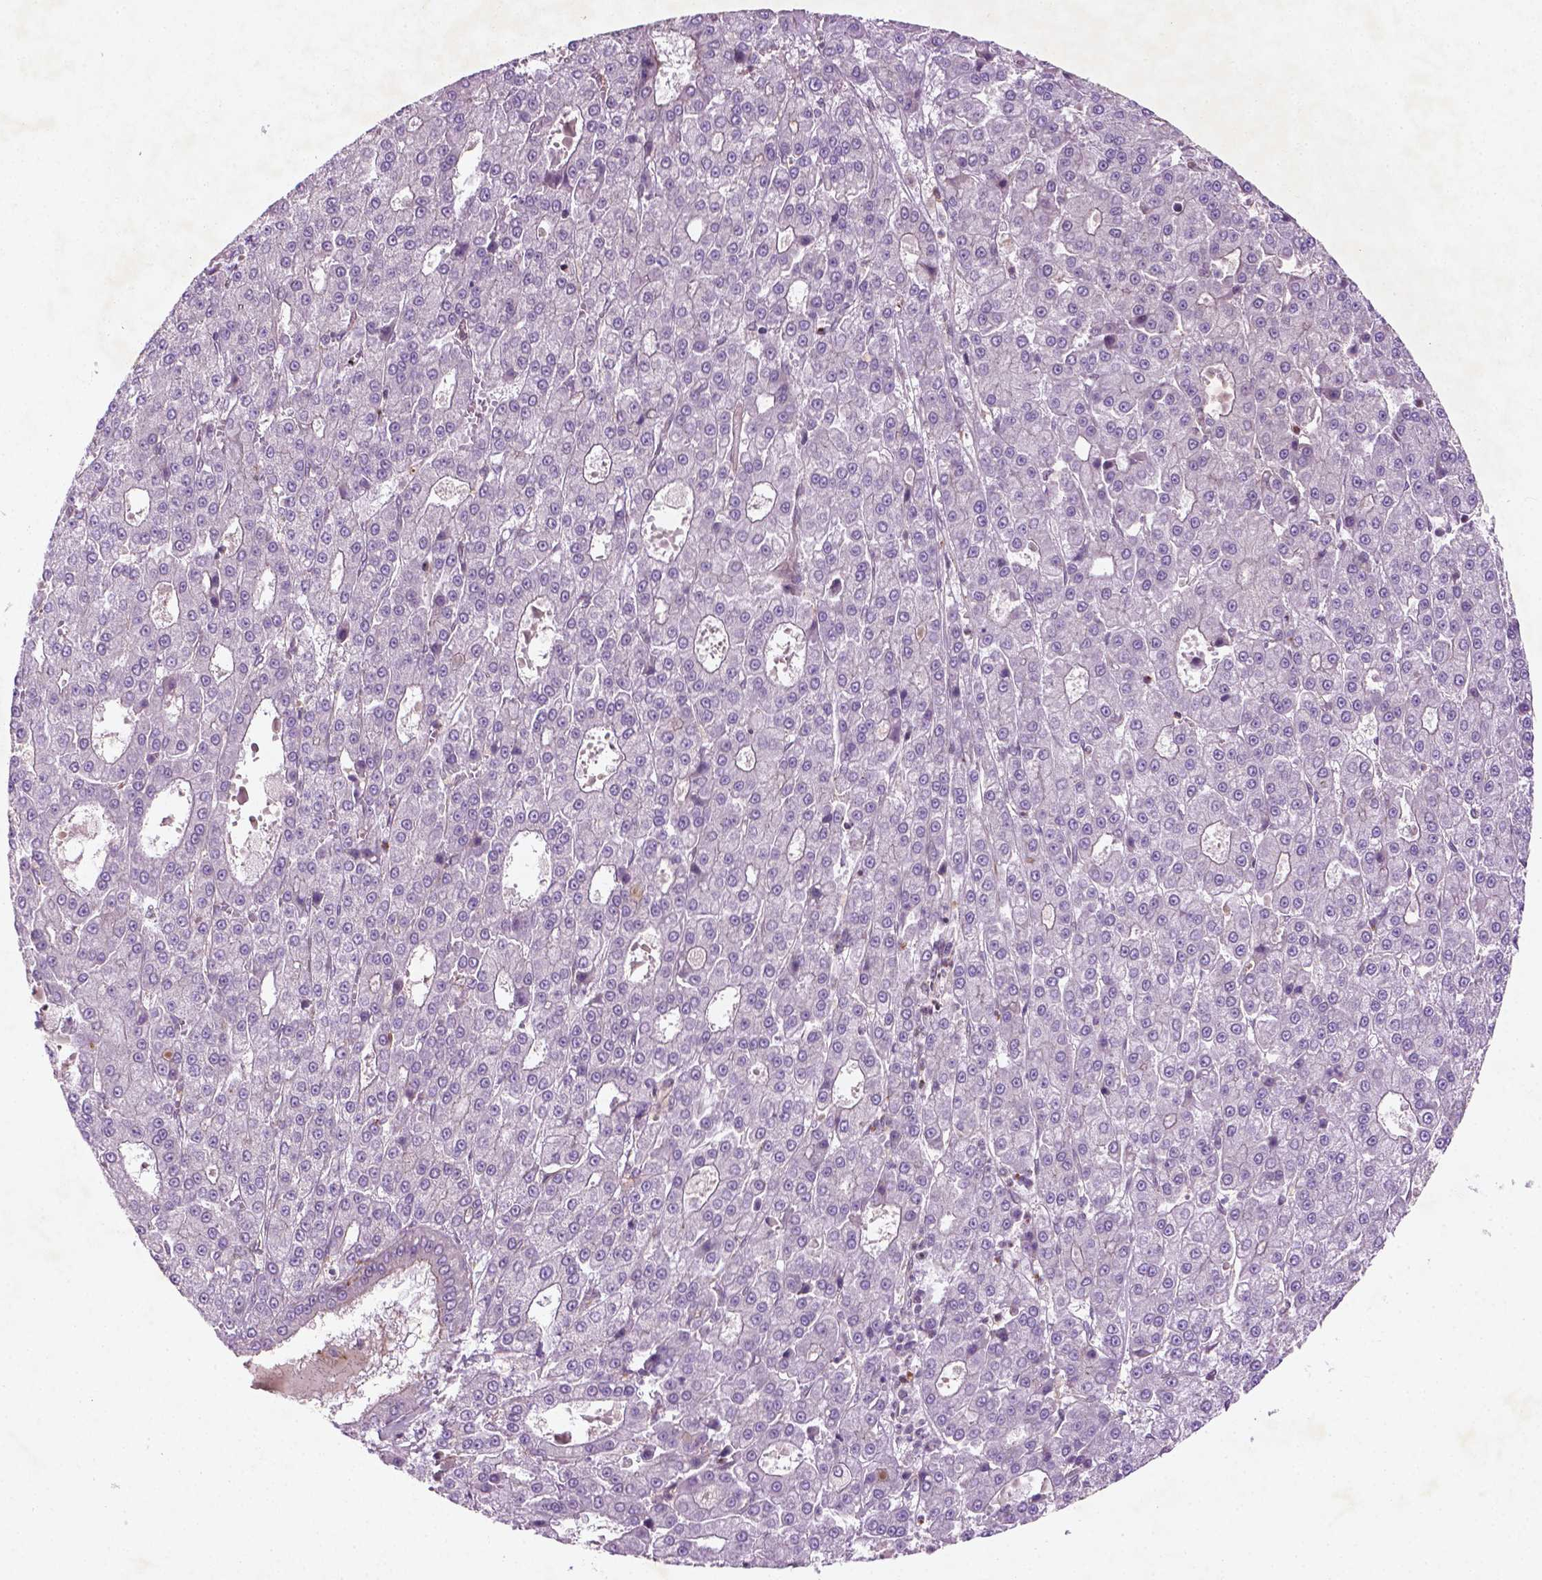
{"staining": {"intensity": "negative", "quantity": "none", "location": "none"}, "tissue": "liver cancer", "cell_type": "Tumor cells", "image_type": "cancer", "snomed": [{"axis": "morphology", "description": "Carcinoma, Hepatocellular, NOS"}, {"axis": "topography", "description": "Liver"}], "caption": "Liver hepatocellular carcinoma was stained to show a protein in brown. There is no significant staining in tumor cells.", "gene": "TCHP", "patient": {"sex": "male", "age": 70}}